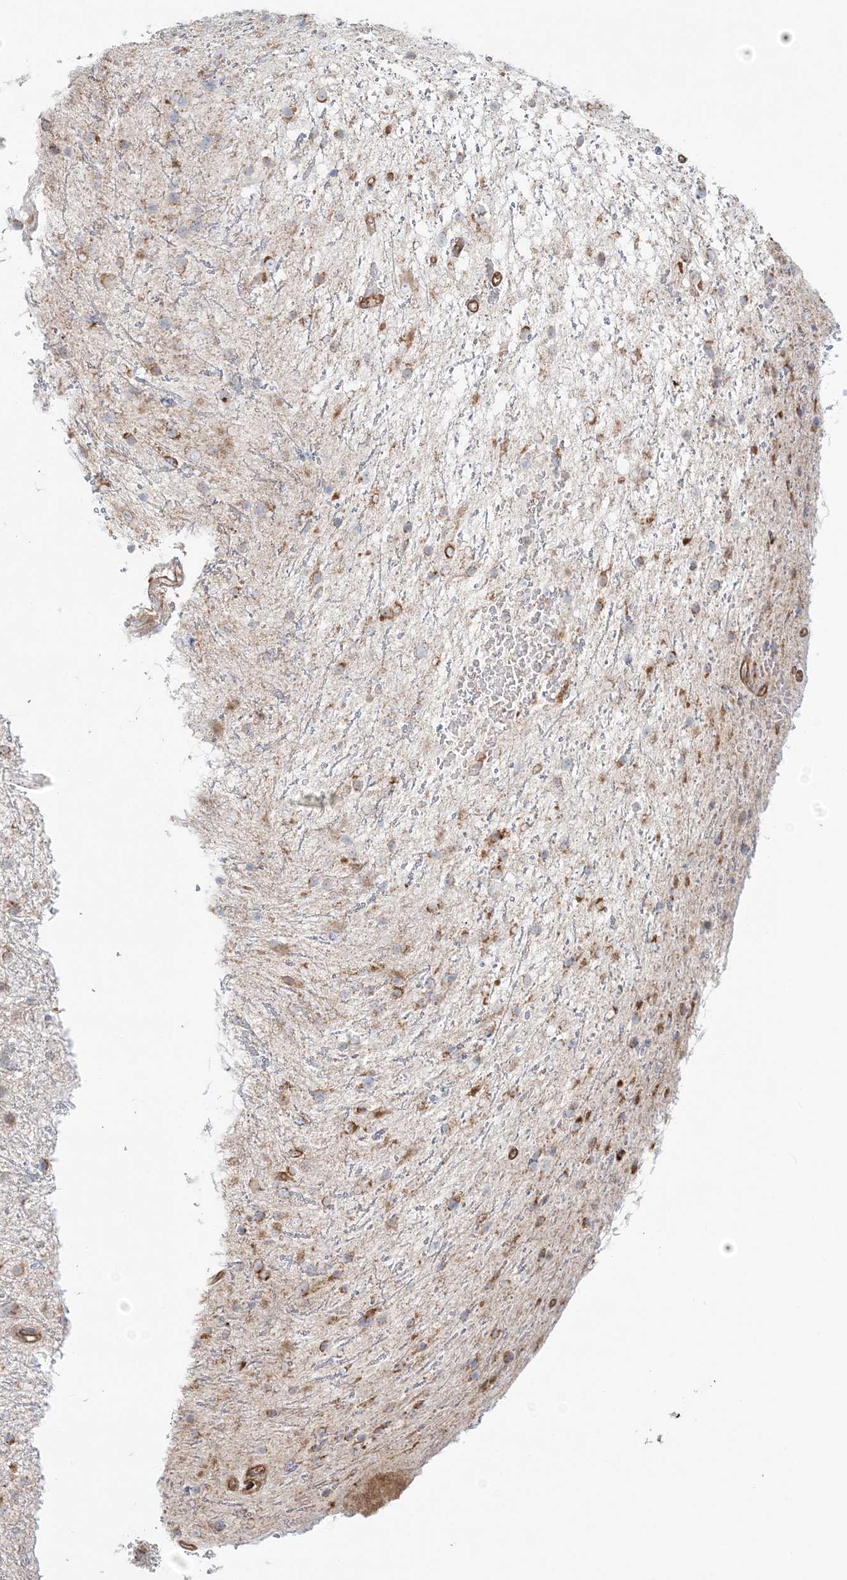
{"staining": {"intensity": "moderate", "quantity": ">75%", "location": "cytoplasmic/membranous"}, "tissue": "glioma", "cell_type": "Tumor cells", "image_type": "cancer", "snomed": [{"axis": "morphology", "description": "Glioma, malignant, Low grade"}, {"axis": "topography", "description": "Cerebral cortex"}], "caption": "Protein expression analysis of malignant low-grade glioma demonstrates moderate cytoplasmic/membranous expression in approximately >75% of tumor cells.", "gene": "KIAA0232", "patient": {"sex": "female", "age": 39}}